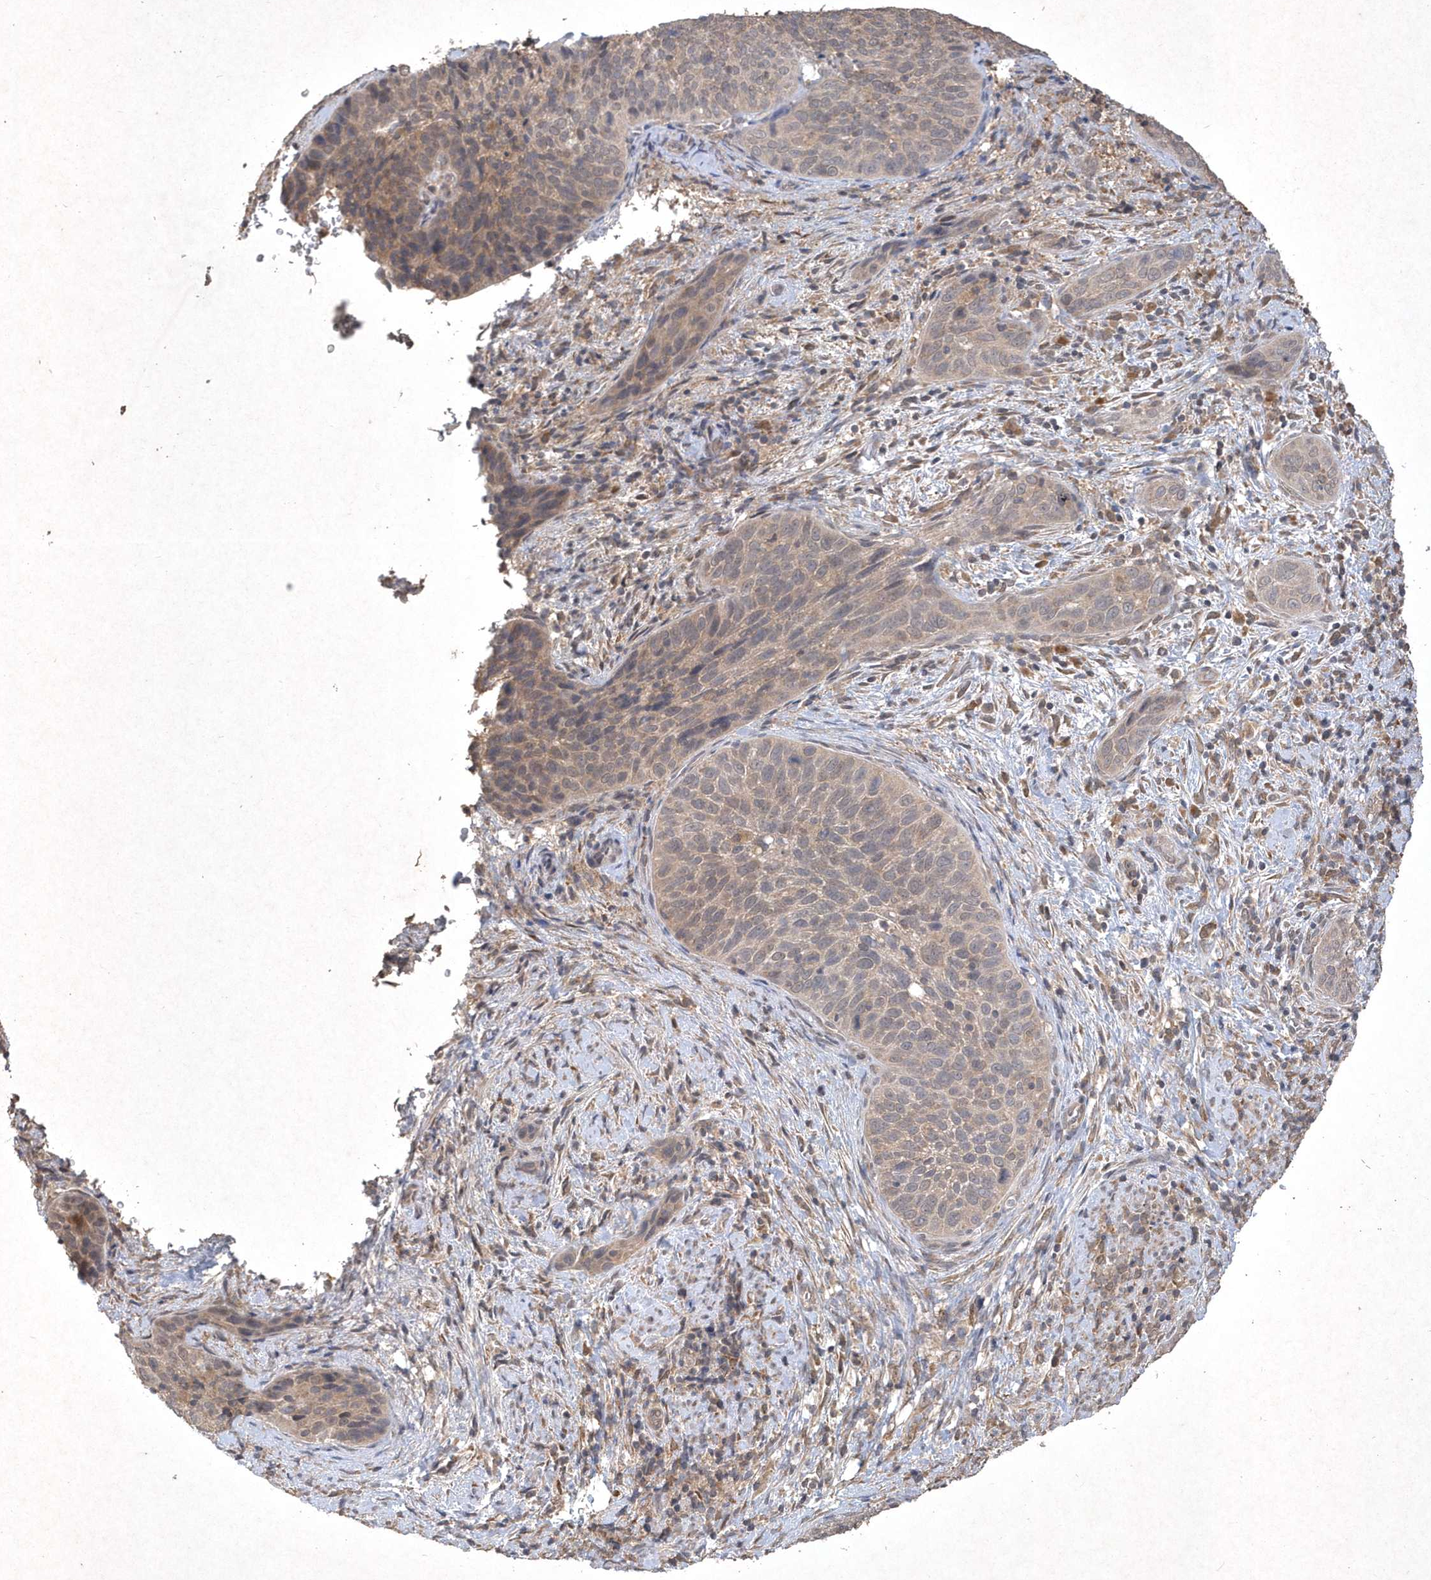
{"staining": {"intensity": "weak", "quantity": "<25%", "location": "cytoplasmic/membranous"}, "tissue": "cervical cancer", "cell_type": "Tumor cells", "image_type": "cancer", "snomed": [{"axis": "morphology", "description": "Squamous cell carcinoma, NOS"}, {"axis": "topography", "description": "Cervix"}], "caption": "This photomicrograph is of cervical cancer (squamous cell carcinoma) stained with immunohistochemistry to label a protein in brown with the nuclei are counter-stained blue. There is no expression in tumor cells. (DAB (3,3'-diaminobenzidine) IHC with hematoxylin counter stain).", "gene": "AKR7A2", "patient": {"sex": "female", "age": 60}}